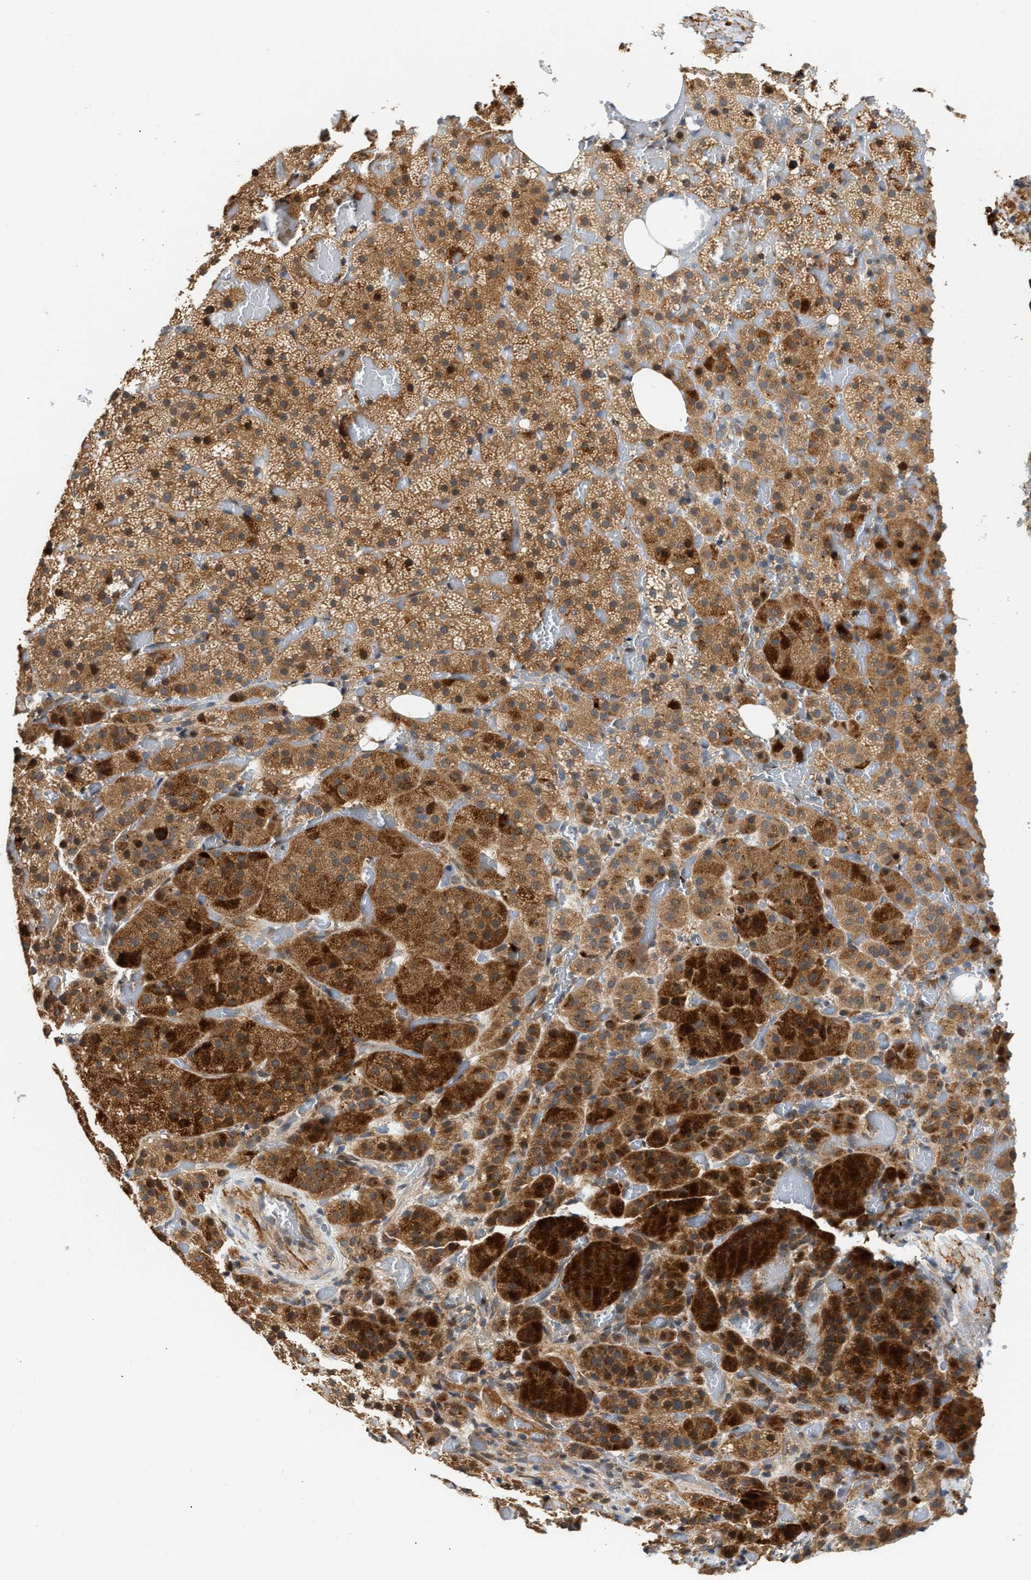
{"staining": {"intensity": "moderate", "quantity": ">75%", "location": "cytoplasmic/membranous"}, "tissue": "adrenal gland", "cell_type": "Glandular cells", "image_type": "normal", "snomed": [{"axis": "morphology", "description": "Normal tissue, NOS"}, {"axis": "topography", "description": "Adrenal gland"}], "caption": "Glandular cells display moderate cytoplasmic/membranous expression in approximately >75% of cells in benign adrenal gland.", "gene": "EXTL2", "patient": {"sex": "female", "age": 59}}